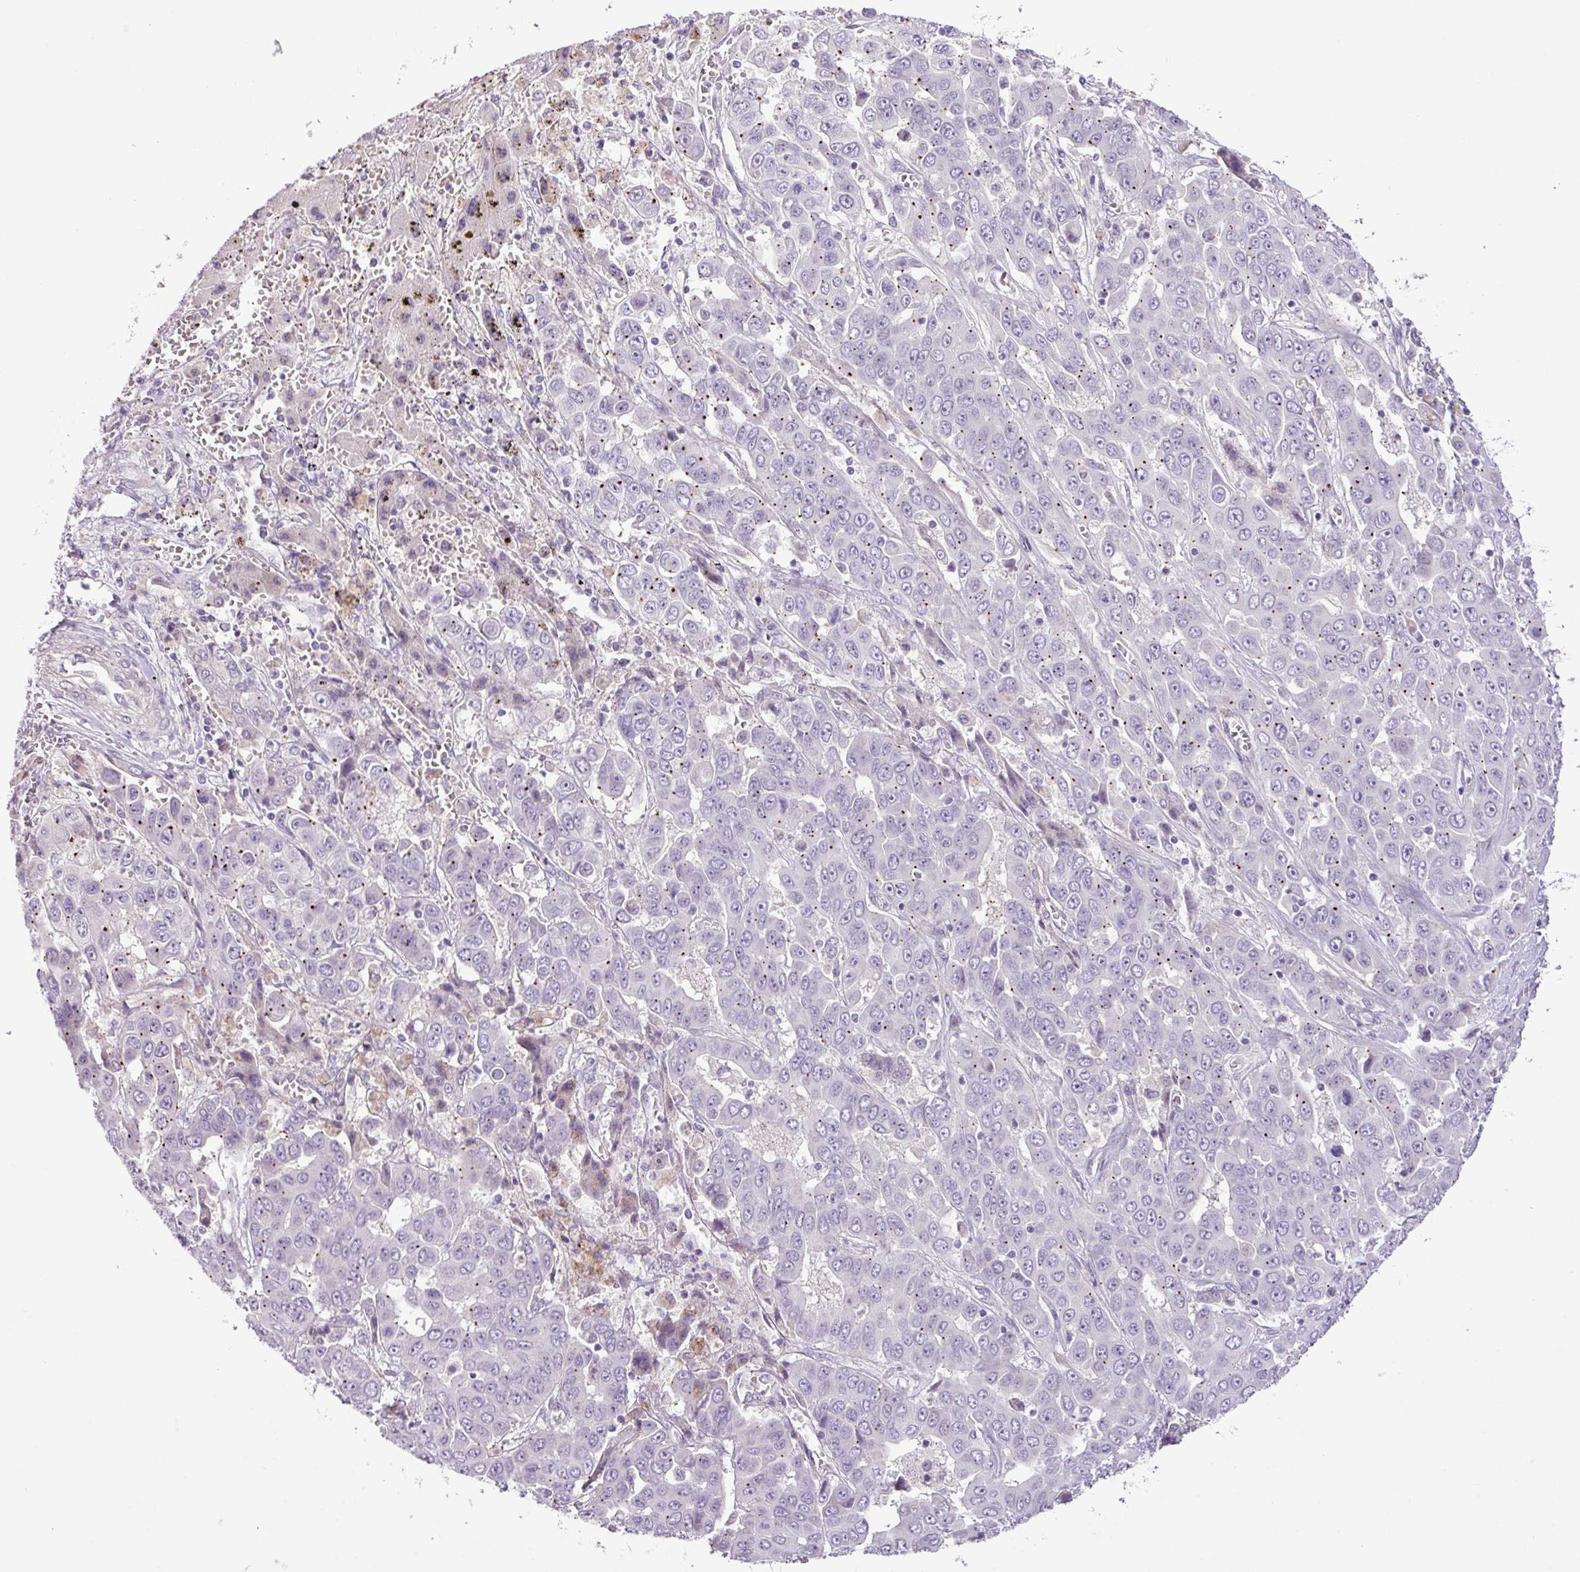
{"staining": {"intensity": "moderate", "quantity": "<25%", "location": "cytoplasmic/membranous"}, "tissue": "liver cancer", "cell_type": "Tumor cells", "image_type": "cancer", "snomed": [{"axis": "morphology", "description": "Cholangiocarcinoma"}, {"axis": "topography", "description": "Liver"}], "caption": "A high-resolution image shows immunohistochemistry staining of liver cholangiocarcinoma, which reveals moderate cytoplasmic/membranous positivity in approximately <25% of tumor cells.", "gene": "DNAJB13", "patient": {"sex": "female", "age": 52}}